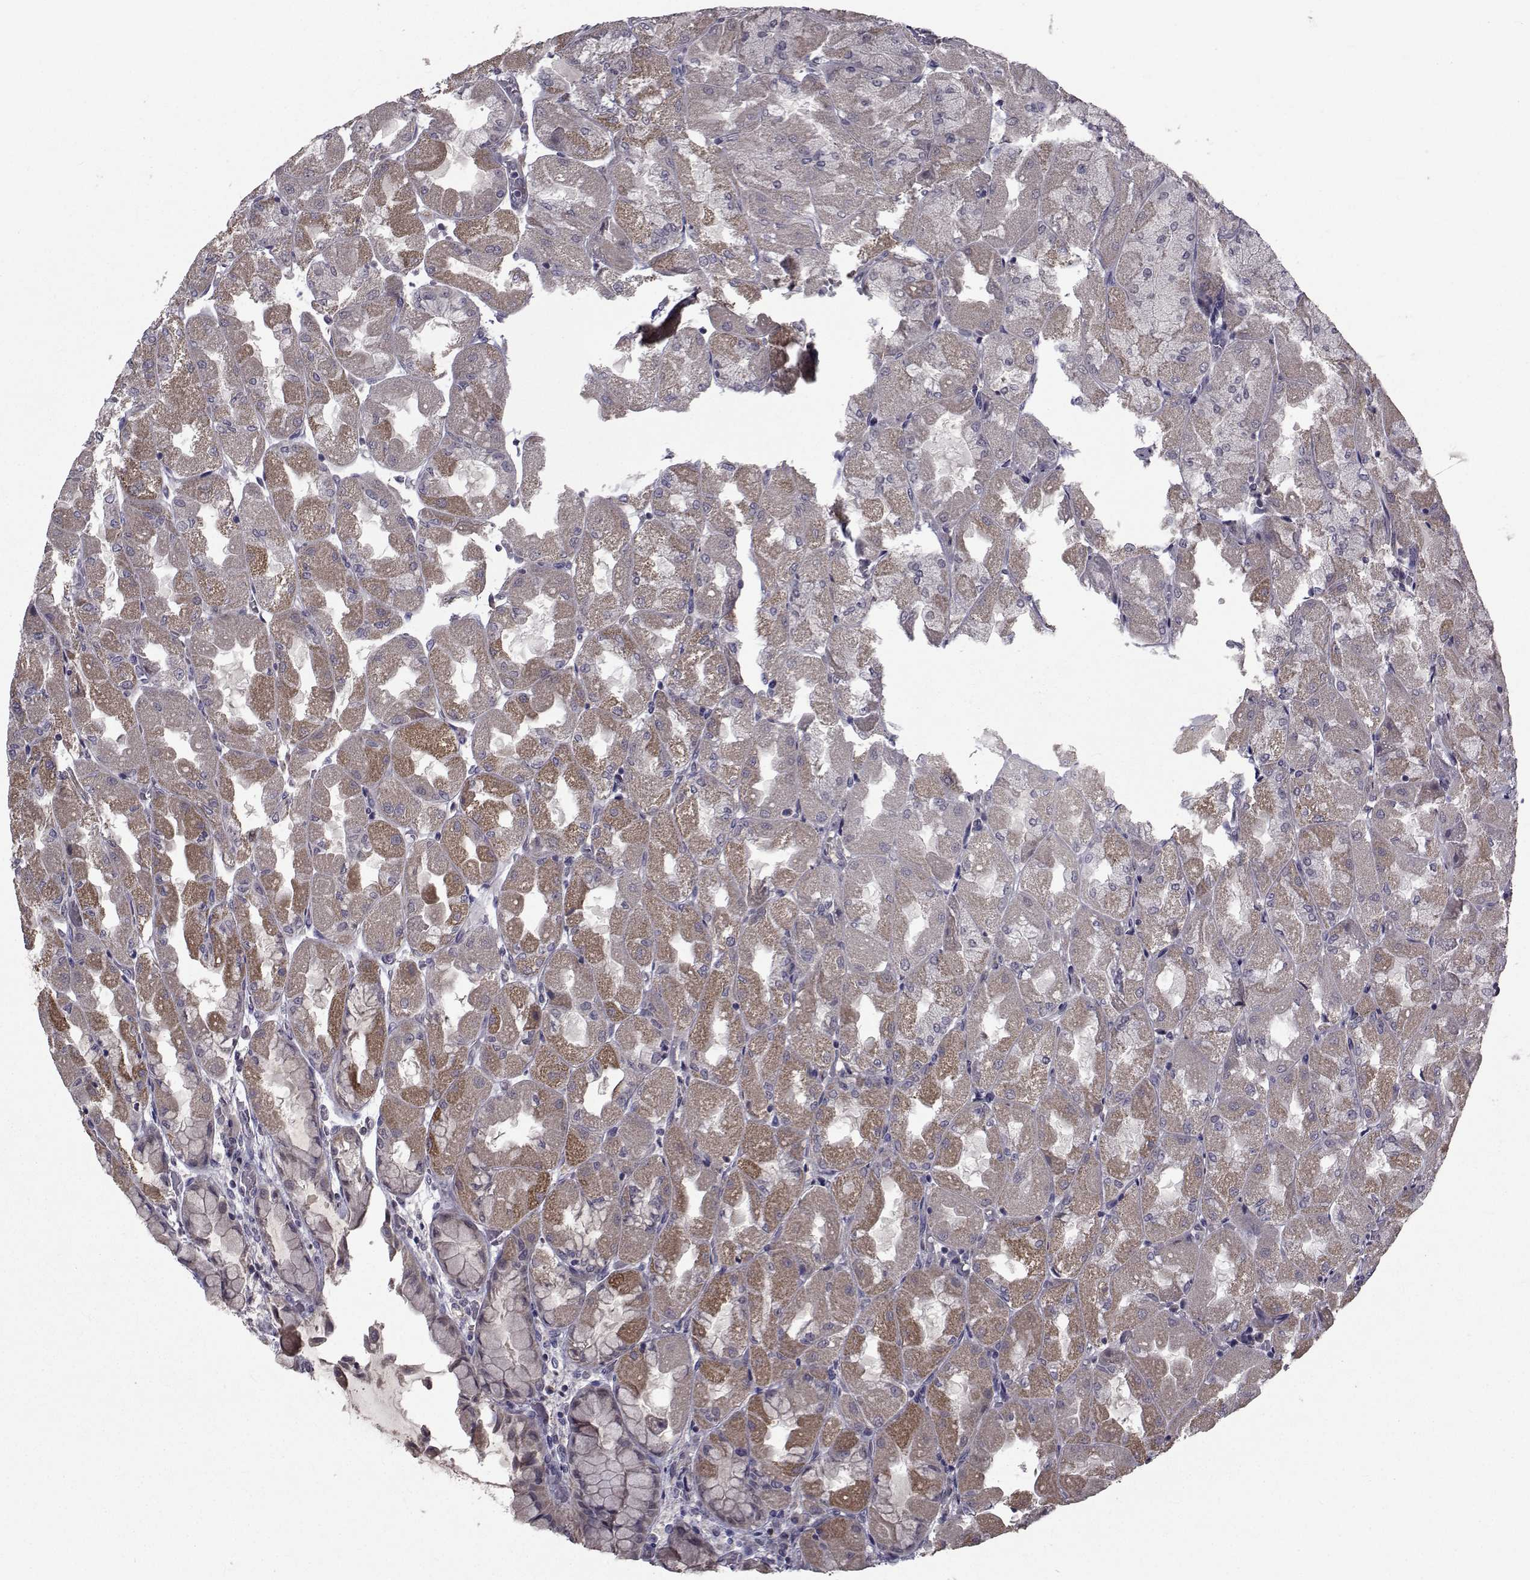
{"staining": {"intensity": "moderate", "quantity": "25%-75%", "location": "cytoplasmic/membranous"}, "tissue": "stomach", "cell_type": "Glandular cells", "image_type": "normal", "snomed": [{"axis": "morphology", "description": "Normal tissue, NOS"}, {"axis": "topography", "description": "Stomach"}], "caption": "Immunohistochemical staining of benign stomach reveals moderate cytoplasmic/membranous protein staining in approximately 25%-75% of glandular cells. Using DAB (brown) and hematoxylin (blue) stains, captured at high magnification using brightfield microscopy.", "gene": "FDXR", "patient": {"sex": "female", "age": 61}}